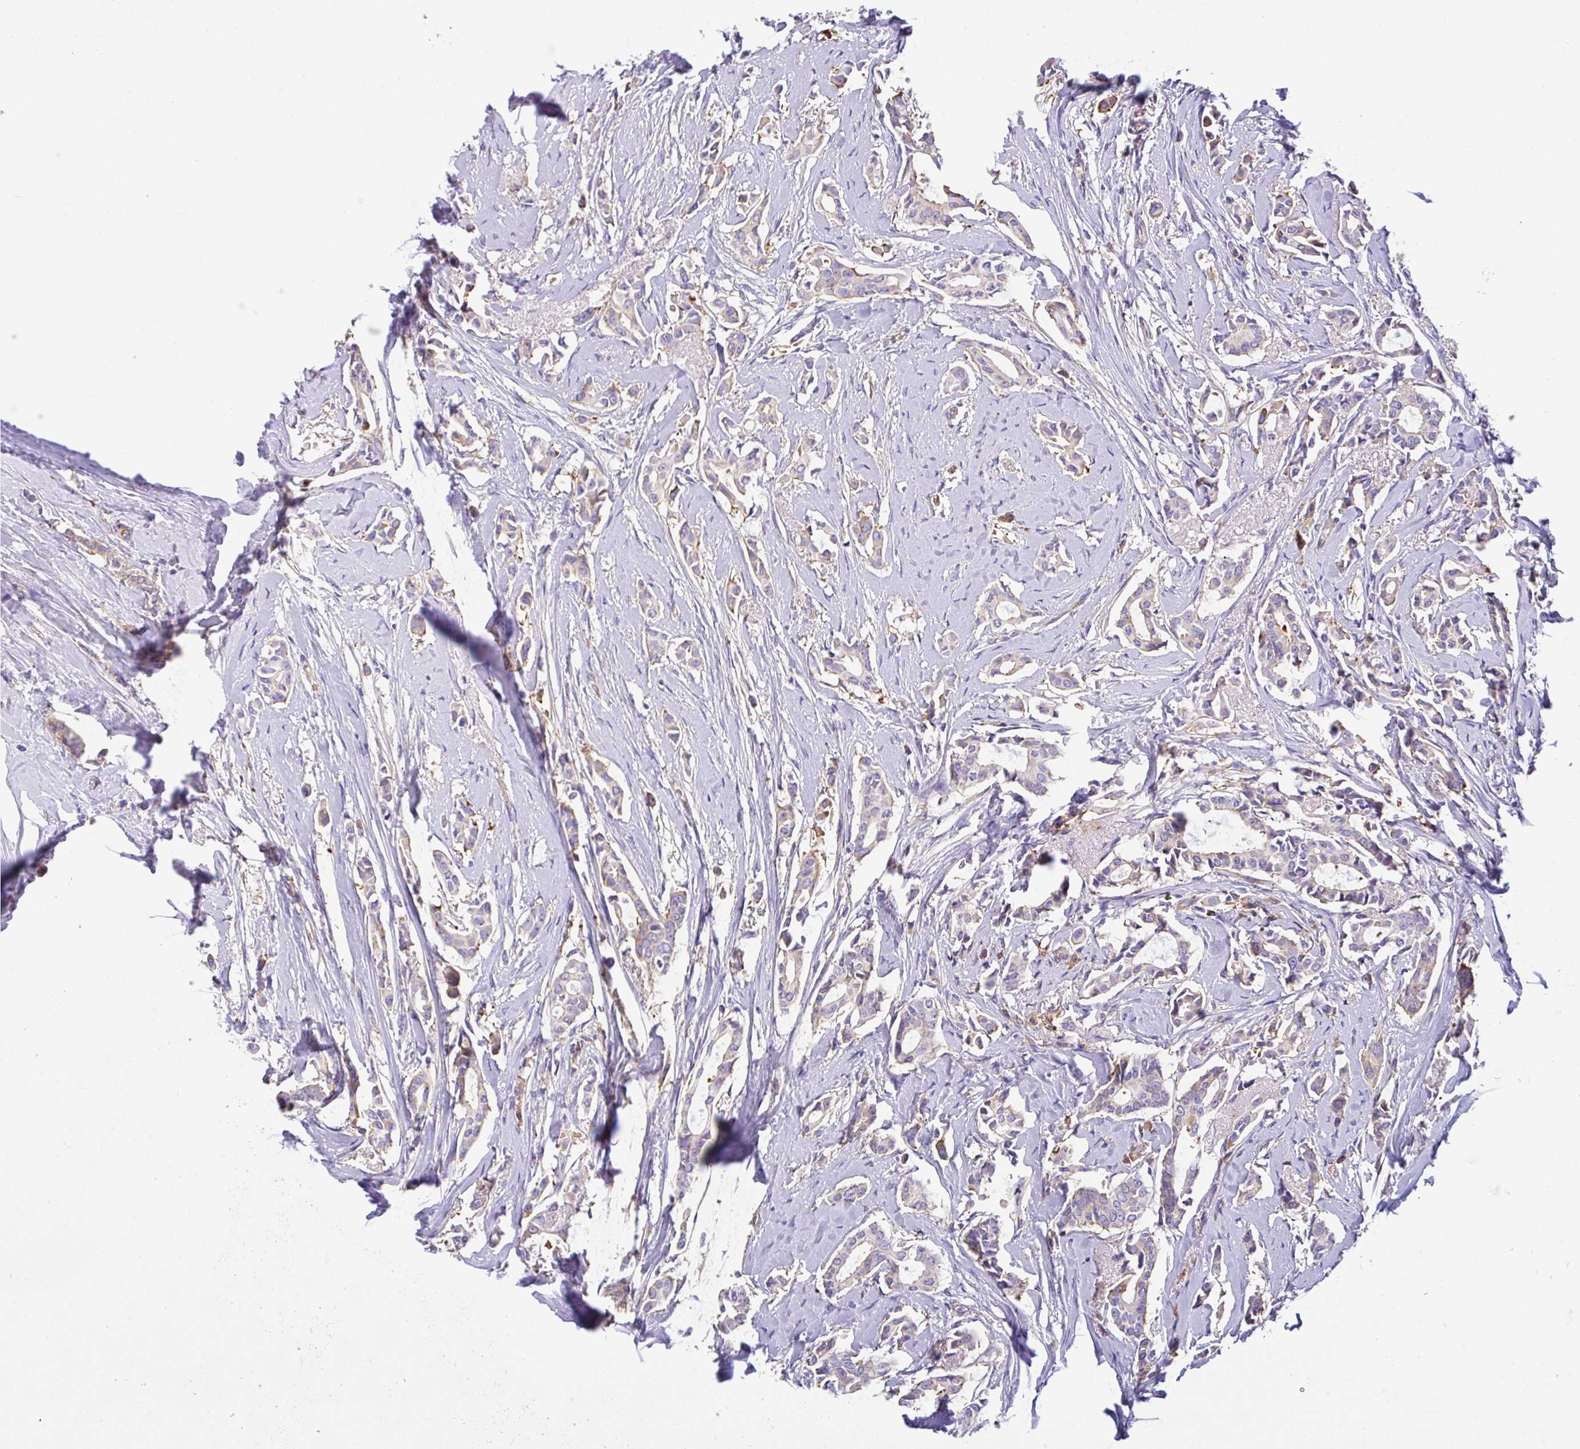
{"staining": {"intensity": "weak", "quantity": "<25%", "location": "cytoplasmic/membranous"}, "tissue": "breast cancer", "cell_type": "Tumor cells", "image_type": "cancer", "snomed": [{"axis": "morphology", "description": "Duct carcinoma"}, {"axis": "topography", "description": "Breast"}], "caption": "Tumor cells show no significant staining in infiltrating ductal carcinoma (breast).", "gene": "GFPT2", "patient": {"sex": "female", "age": 64}}